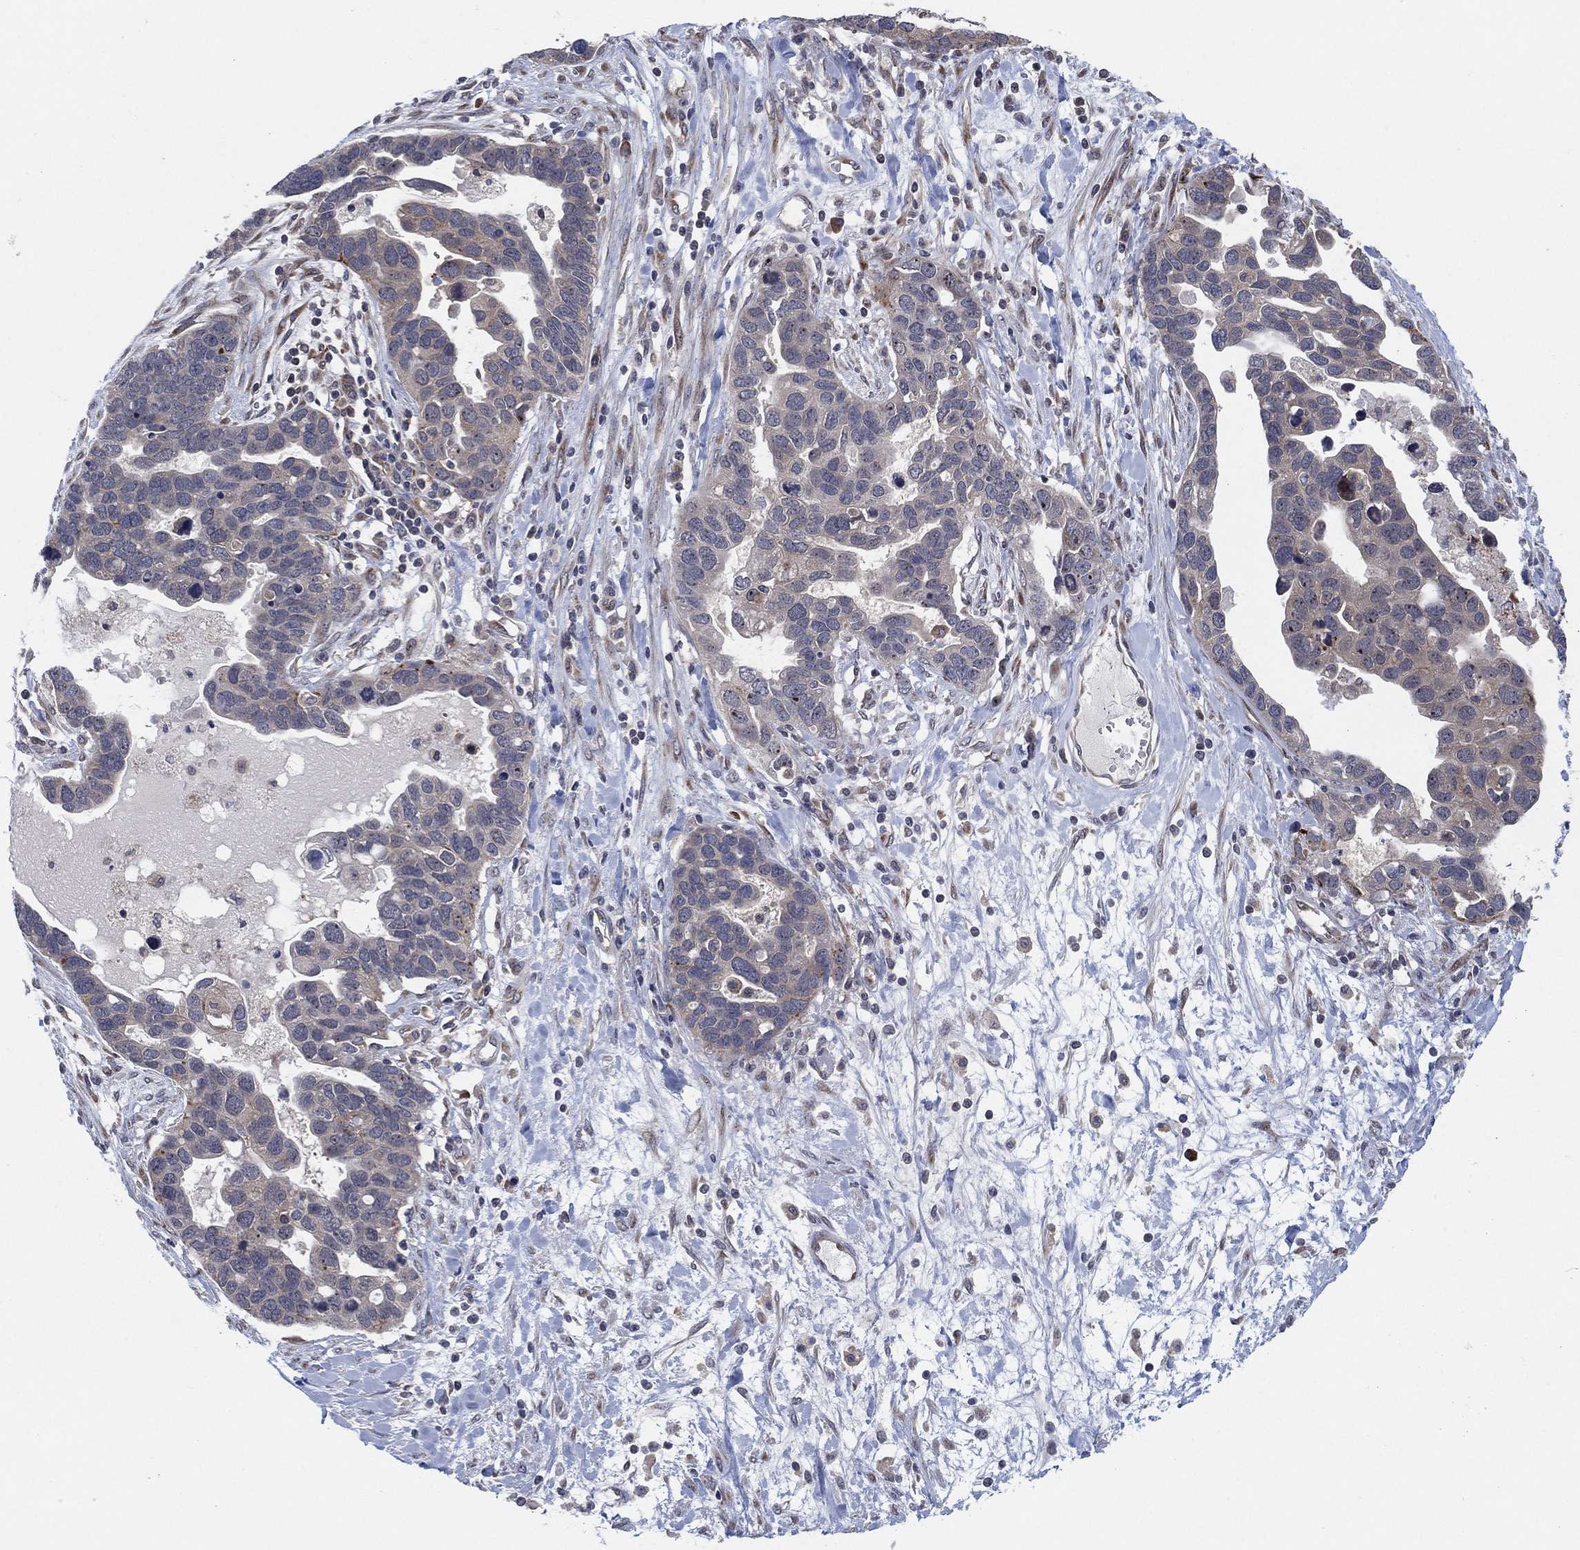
{"staining": {"intensity": "negative", "quantity": "none", "location": "none"}, "tissue": "ovarian cancer", "cell_type": "Tumor cells", "image_type": "cancer", "snomed": [{"axis": "morphology", "description": "Cystadenocarcinoma, serous, NOS"}, {"axis": "topography", "description": "Ovary"}], "caption": "Tumor cells show no significant protein positivity in ovarian cancer.", "gene": "FAM104A", "patient": {"sex": "female", "age": 54}}